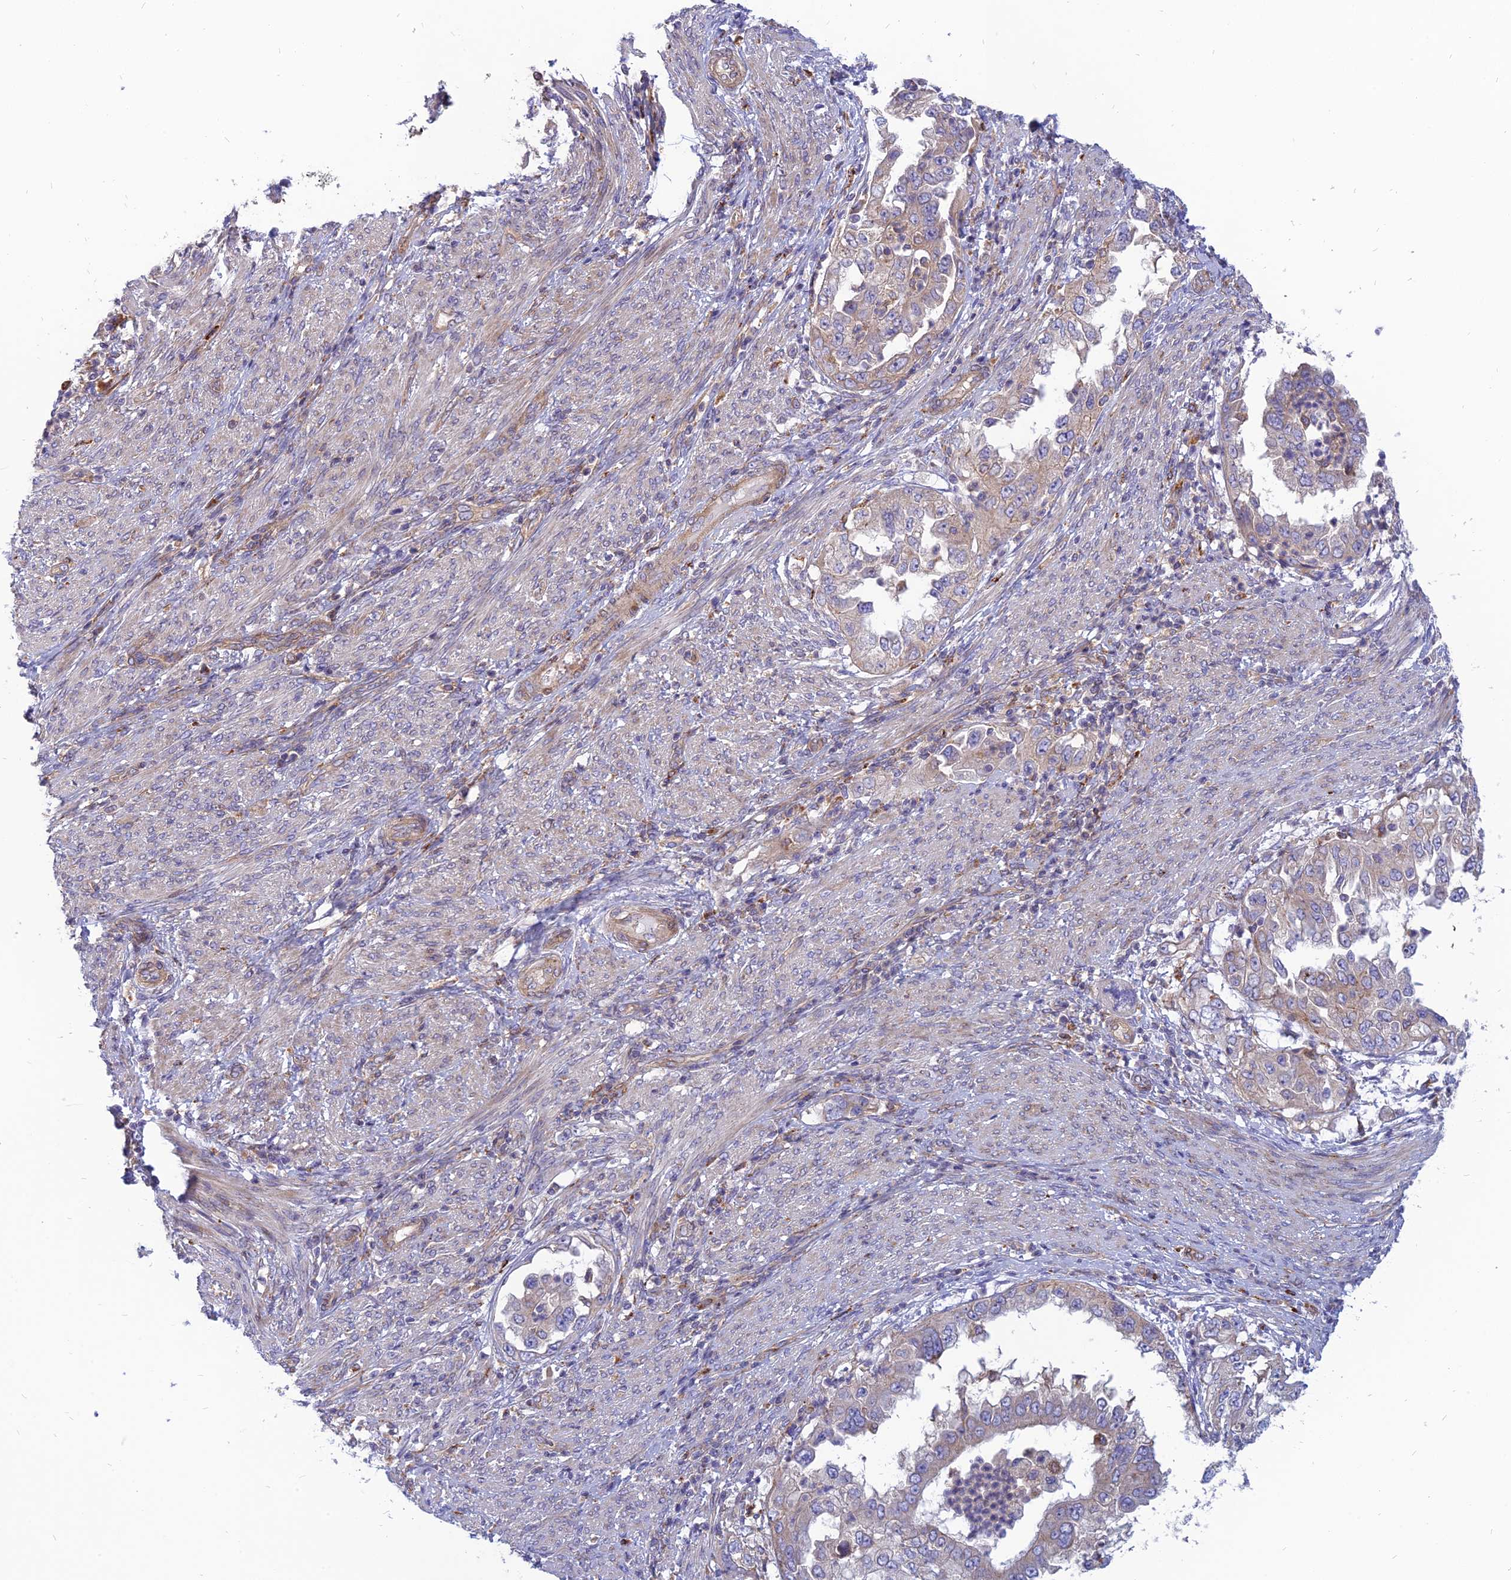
{"staining": {"intensity": "weak", "quantity": "<25%", "location": "cytoplasmic/membranous"}, "tissue": "endometrial cancer", "cell_type": "Tumor cells", "image_type": "cancer", "snomed": [{"axis": "morphology", "description": "Adenocarcinoma, NOS"}, {"axis": "topography", "description": "Endometrium"}], "caption": "DAB (3,3'-diaminobenzidine) immunohistochemical staining of endometrial adenocarcinoma displays no significant expression in tumor cells.", "gene": "PHKA2", "patient": {"sex": "female", "age": 85}}